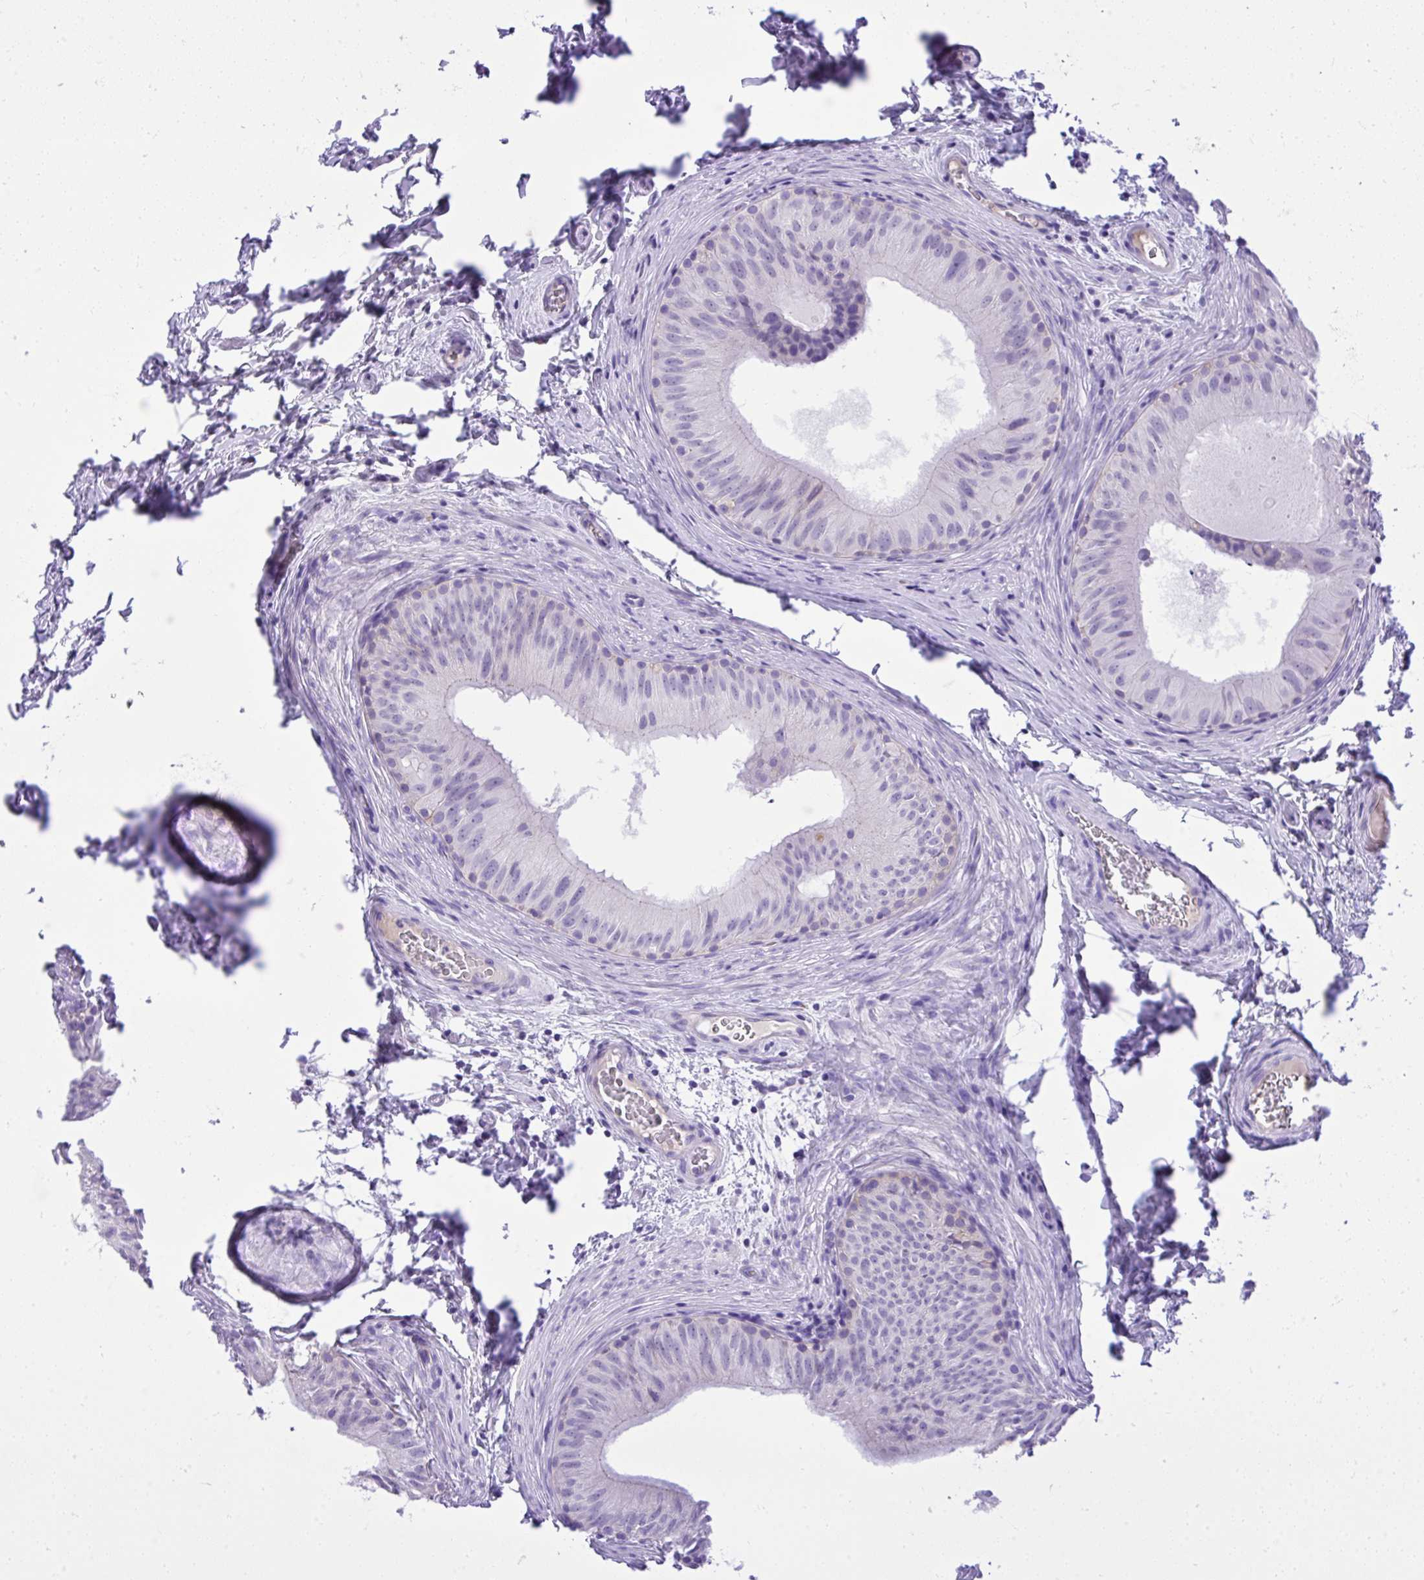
{"staining": {"intensity": "negative", "quantity": "none", "location": "none"}, "tissue": "epididymis", "cell_type": "Glandular cells", "image_type": "normal", "snomed": [{"axis": "morphology", "description": "Normal tissue, NOS"}, {"axis": "topography", "description": "Epididymis"}], "caption": "Benign epididymis was stained to show a protein in brown. There is no significant expression in glandular cells. Brightfield microscopy of IHC stained with DAB (brown) and hematoxylin (blue), captured at high magnification.", "gene": "ST6GALNAC3", "patient": {"sex": "male", "age": 24}}